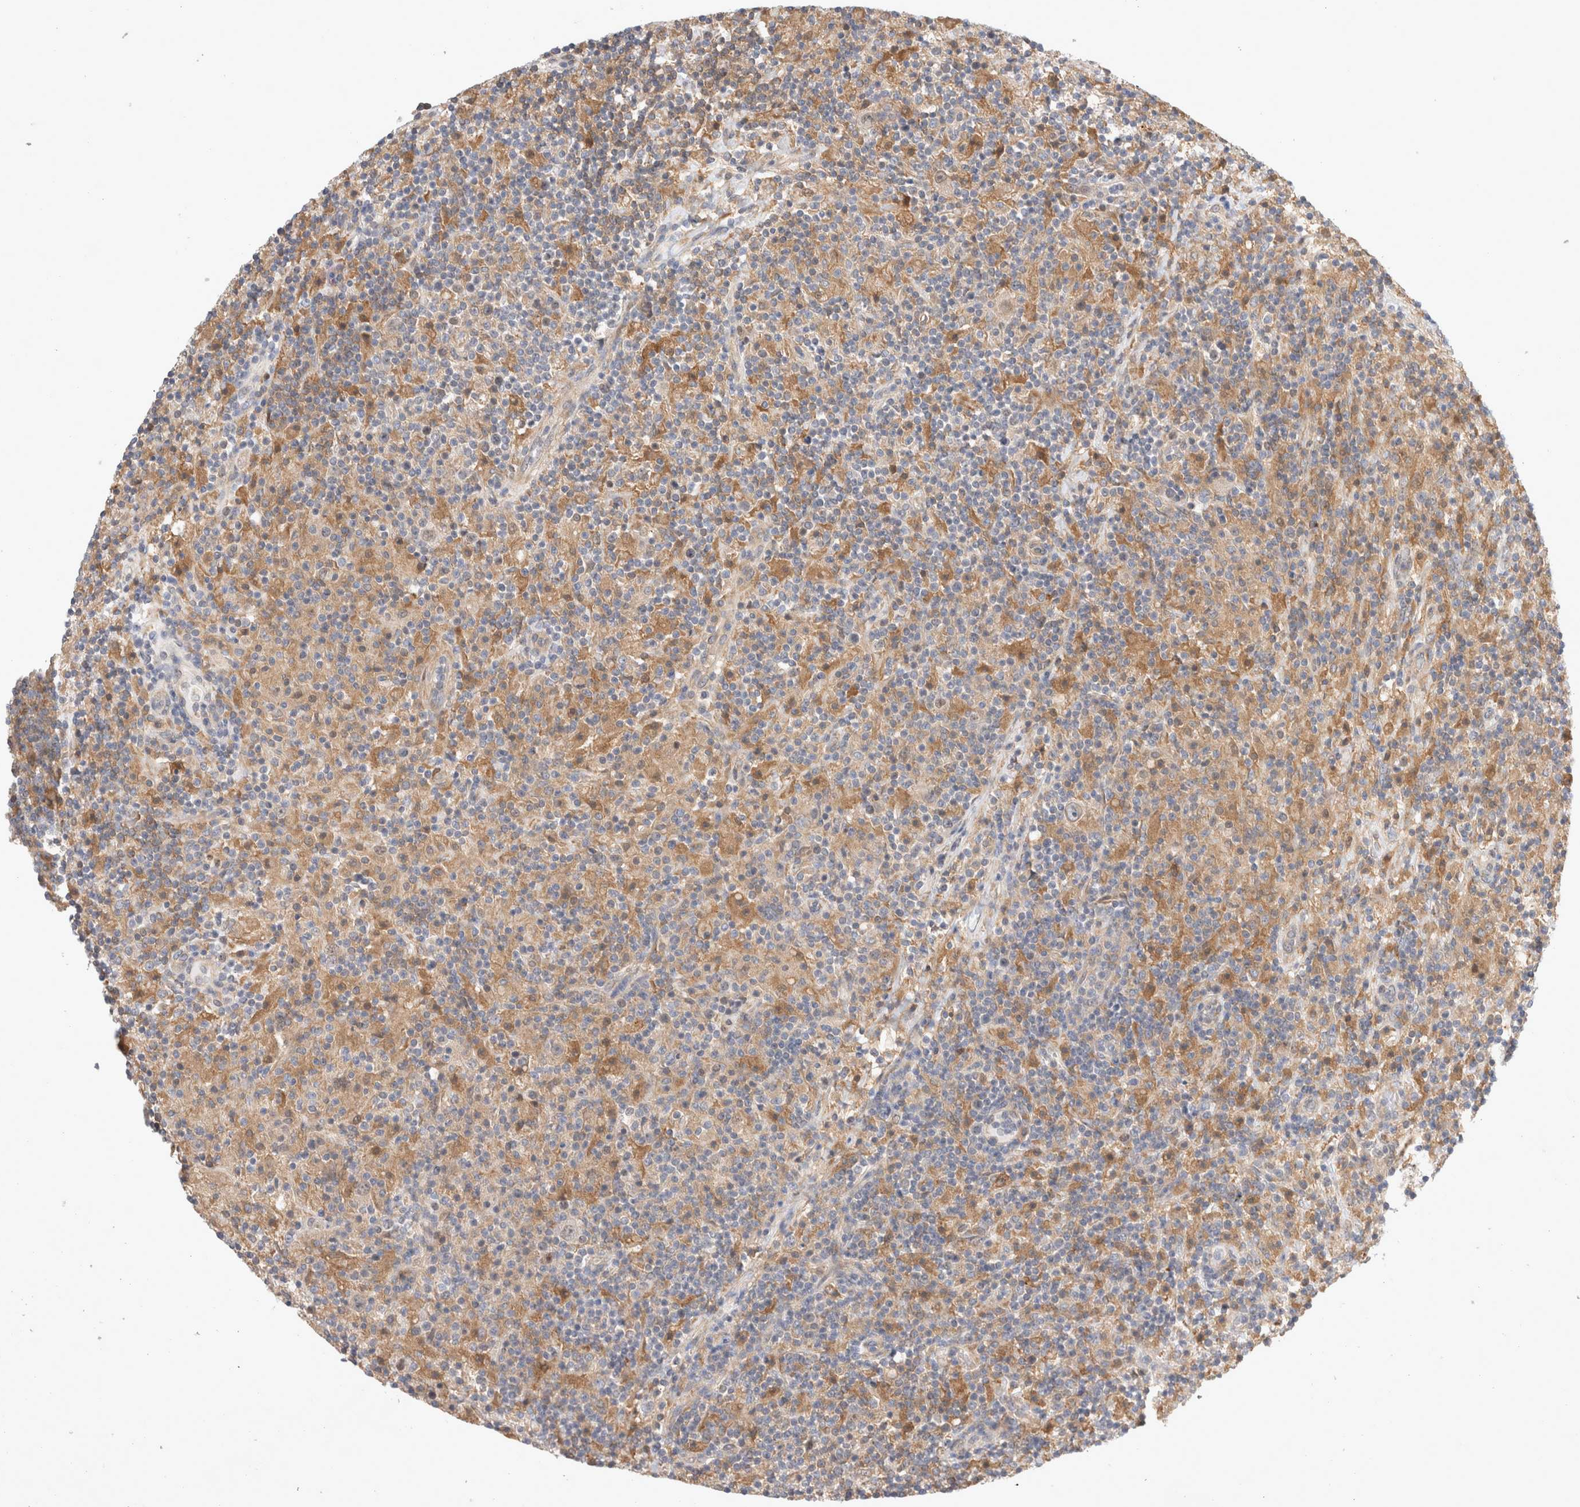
{"staining": {"intensity": "moderate", "quantity": ">75%", "location": "nuclear"}, "tissue": "lymphoma", "cell_type": "Tumor cells", "image_type": "cancer", "snomed": [{"axis": "morphology", "description": "Hodgkin's disease, NOS"}, {"axis": "topography", "description": "Lymph node"}], "caption": "DAB (3,3'-diaminobenzidine) immunohistochemical staining of lymphoma reveals moderate nuclear protein expression in approximately >75% of tumor cells. (DAB IHC with brightfield microscopy, high magnification).", "gene": "CDCA7L", "patient": {"sex": "male", "age": 70}}